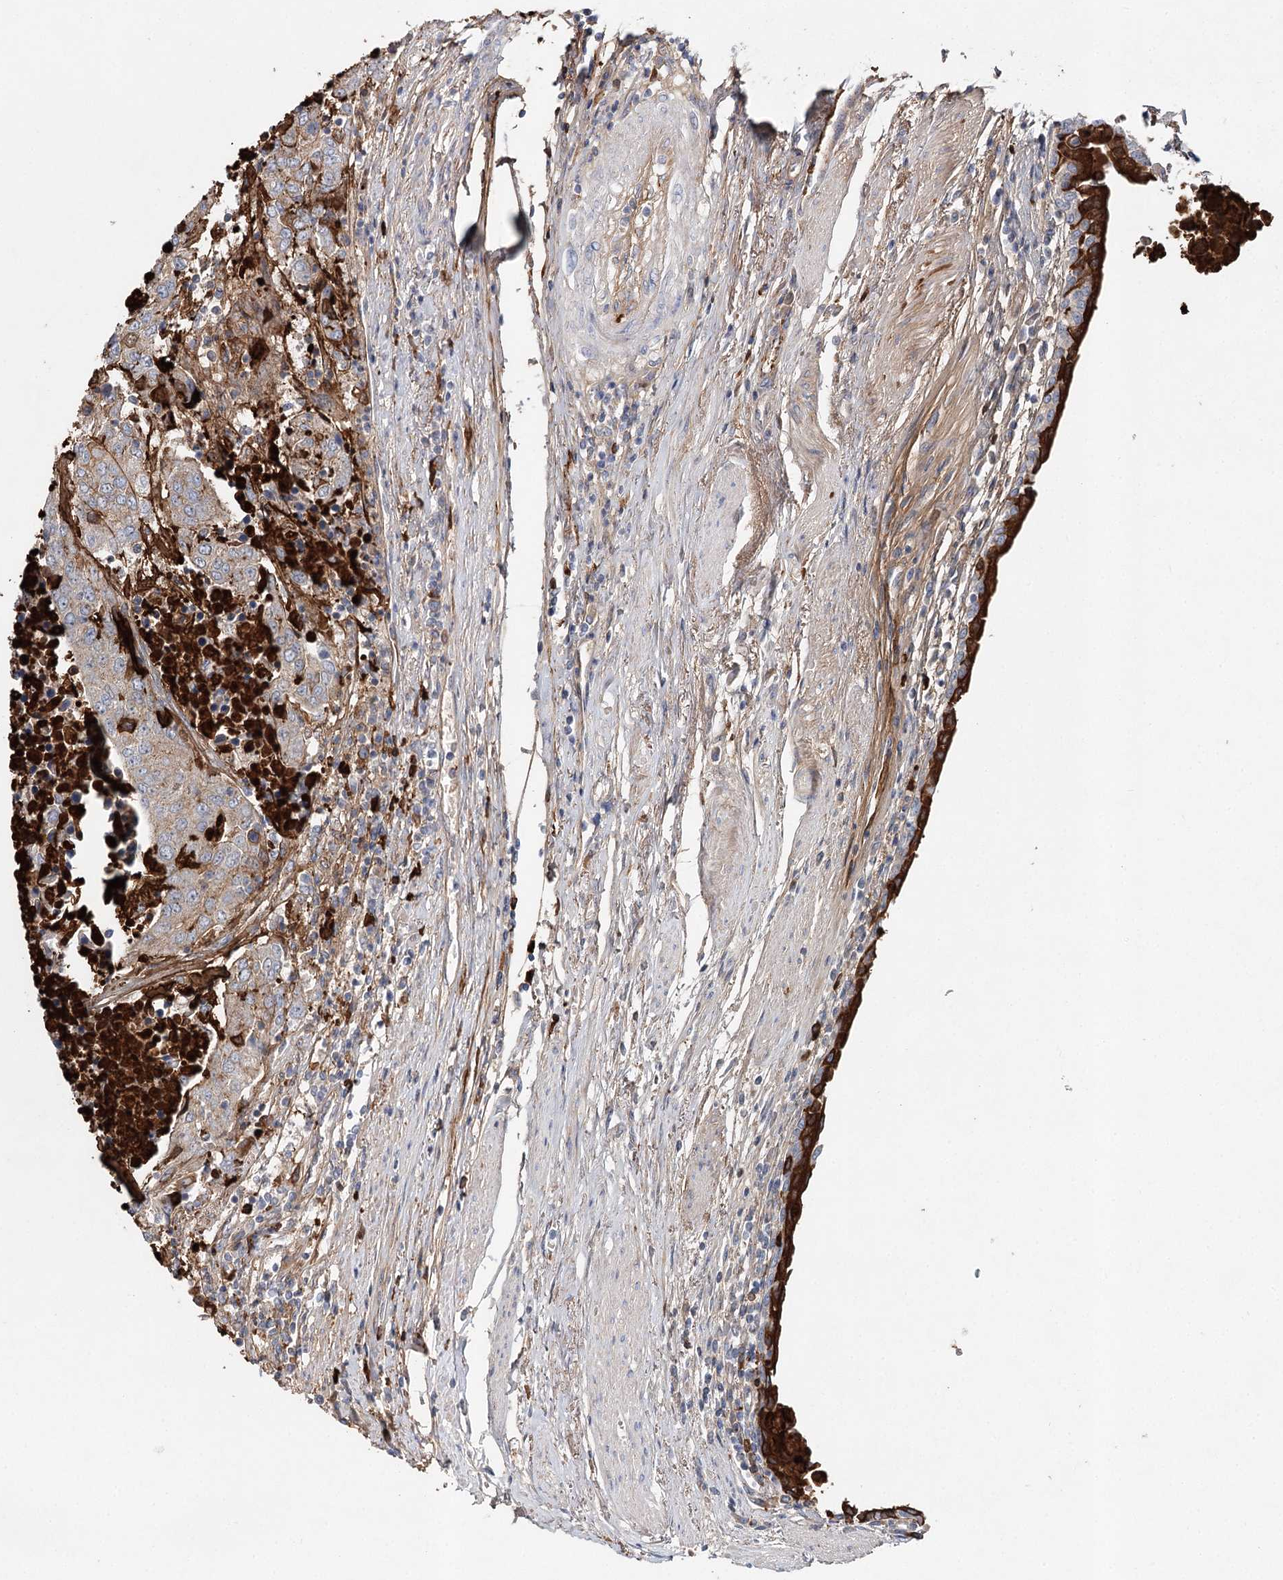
{"staining": {"intensity": "weak", "quantity": "25%-75%", "location": "cytoplasmic/membranous"}, "tissue": "urothelial cancer", "cell_type": "Tumor cells", "image_type": "cancer", "snomed": [{"axis": "morphology", "description": "Urothelial carcinoma, High grade"}, {"axis": "topography", "description": "Urinary bladder"}], "caption": "Immunohistochemical staining of human urothelial cancer reveals low levels of weak cytoplasmic/membranous protein positivity in approximately 25%-75% of tumor cells.", "gene": "ALKBH8", "patient": {"sex": "female", "age": 85}}